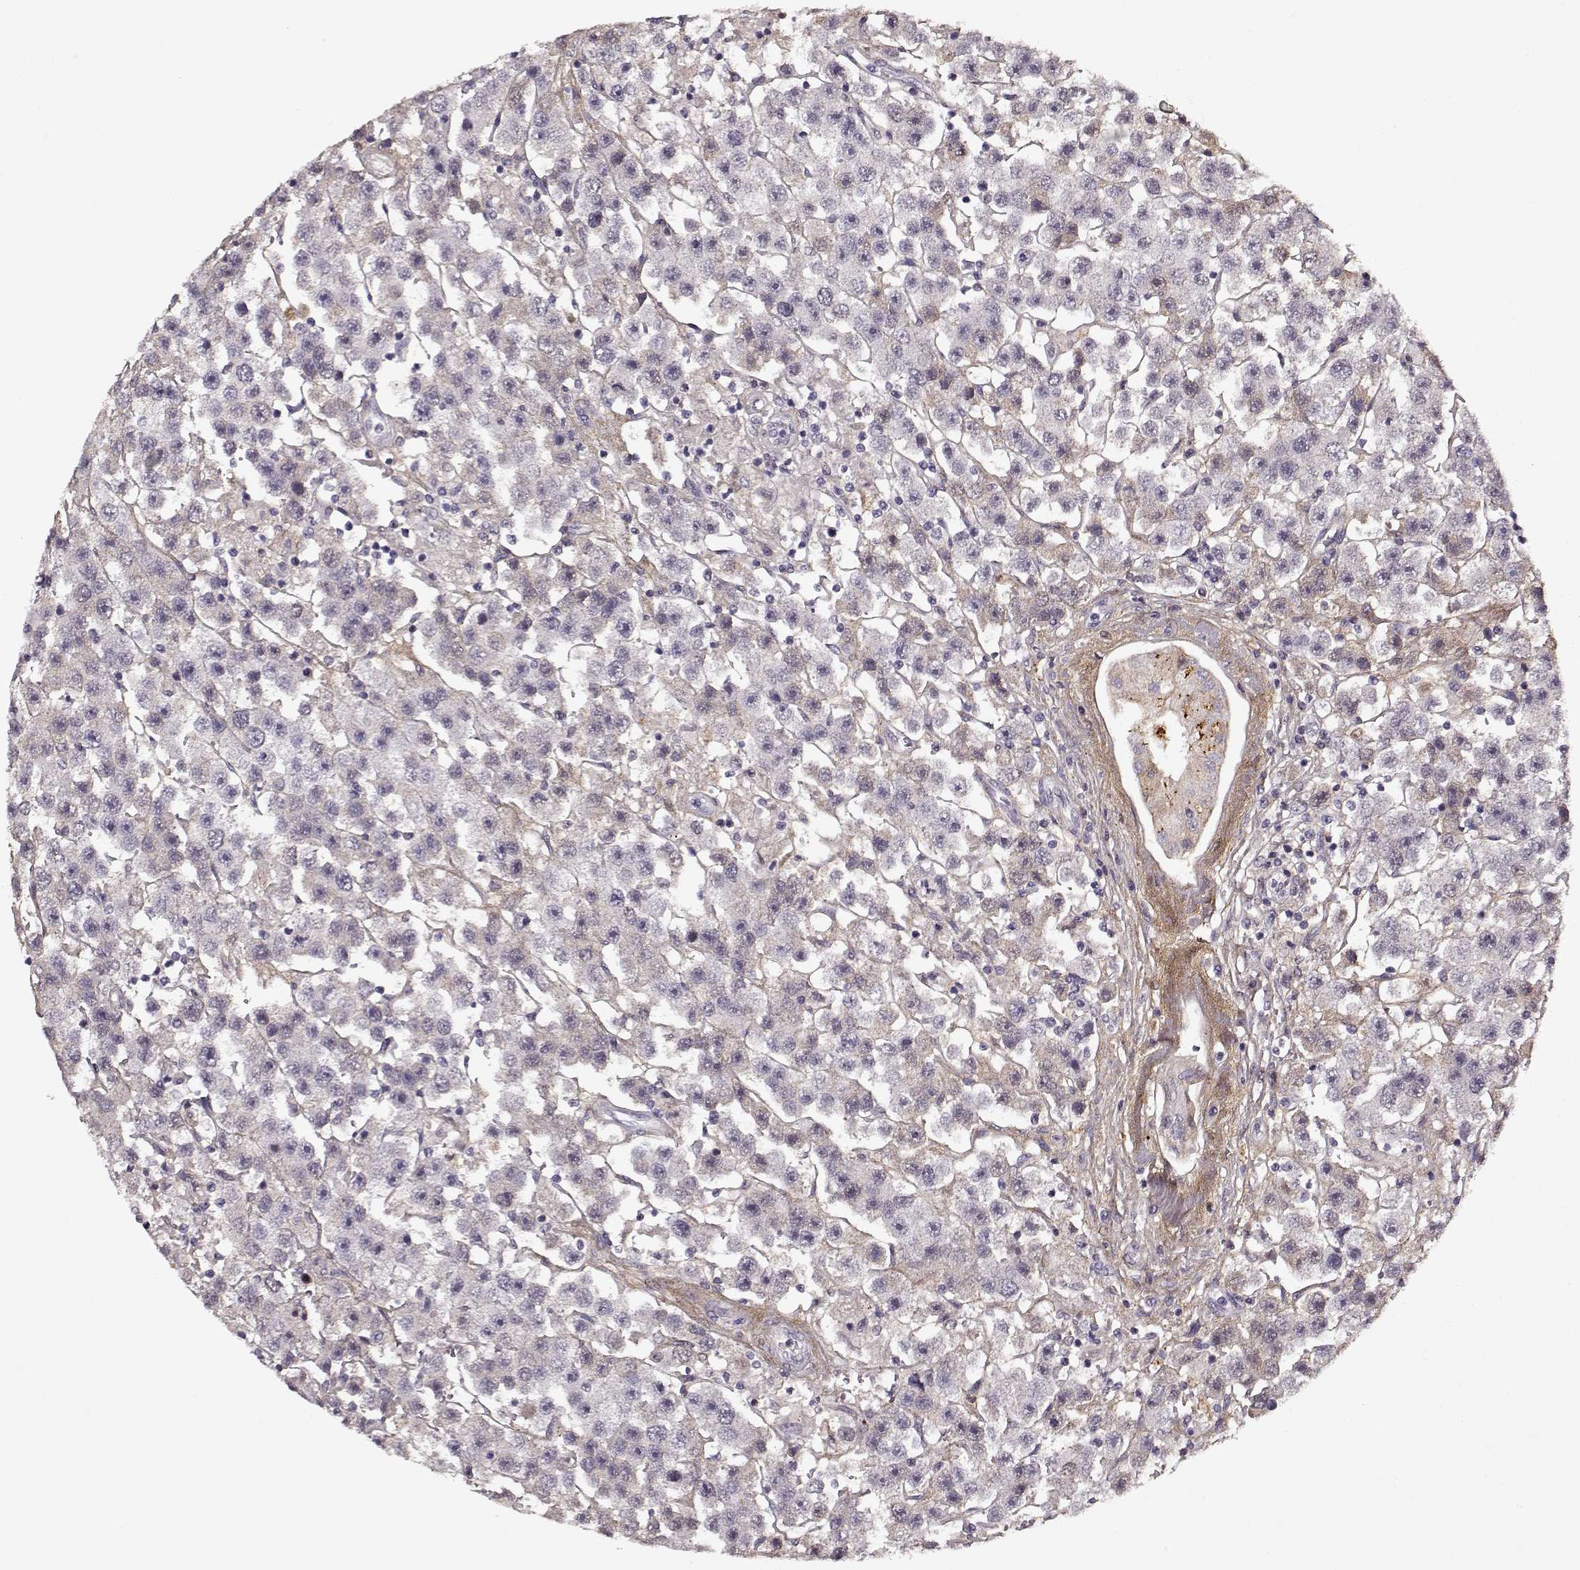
{"staining": {"intensity": "negative", "quantity": "none", "location": "none"}, "tissue": "testis cancer", "cell_type": "Tumor cells", "image_type": "cancer", "snomed": [{"axis": "morphology", "description": "Seminoma, NOS"}, {"axis": "topography", "description": "Testis"}], "caption": "An IHC image of testis cancer (seminoma) is shown. There is no staining in tumor cells of testis cancer (seminoma).", "gene": "LUM", "patient": {"sex": "male", "age": 45}}